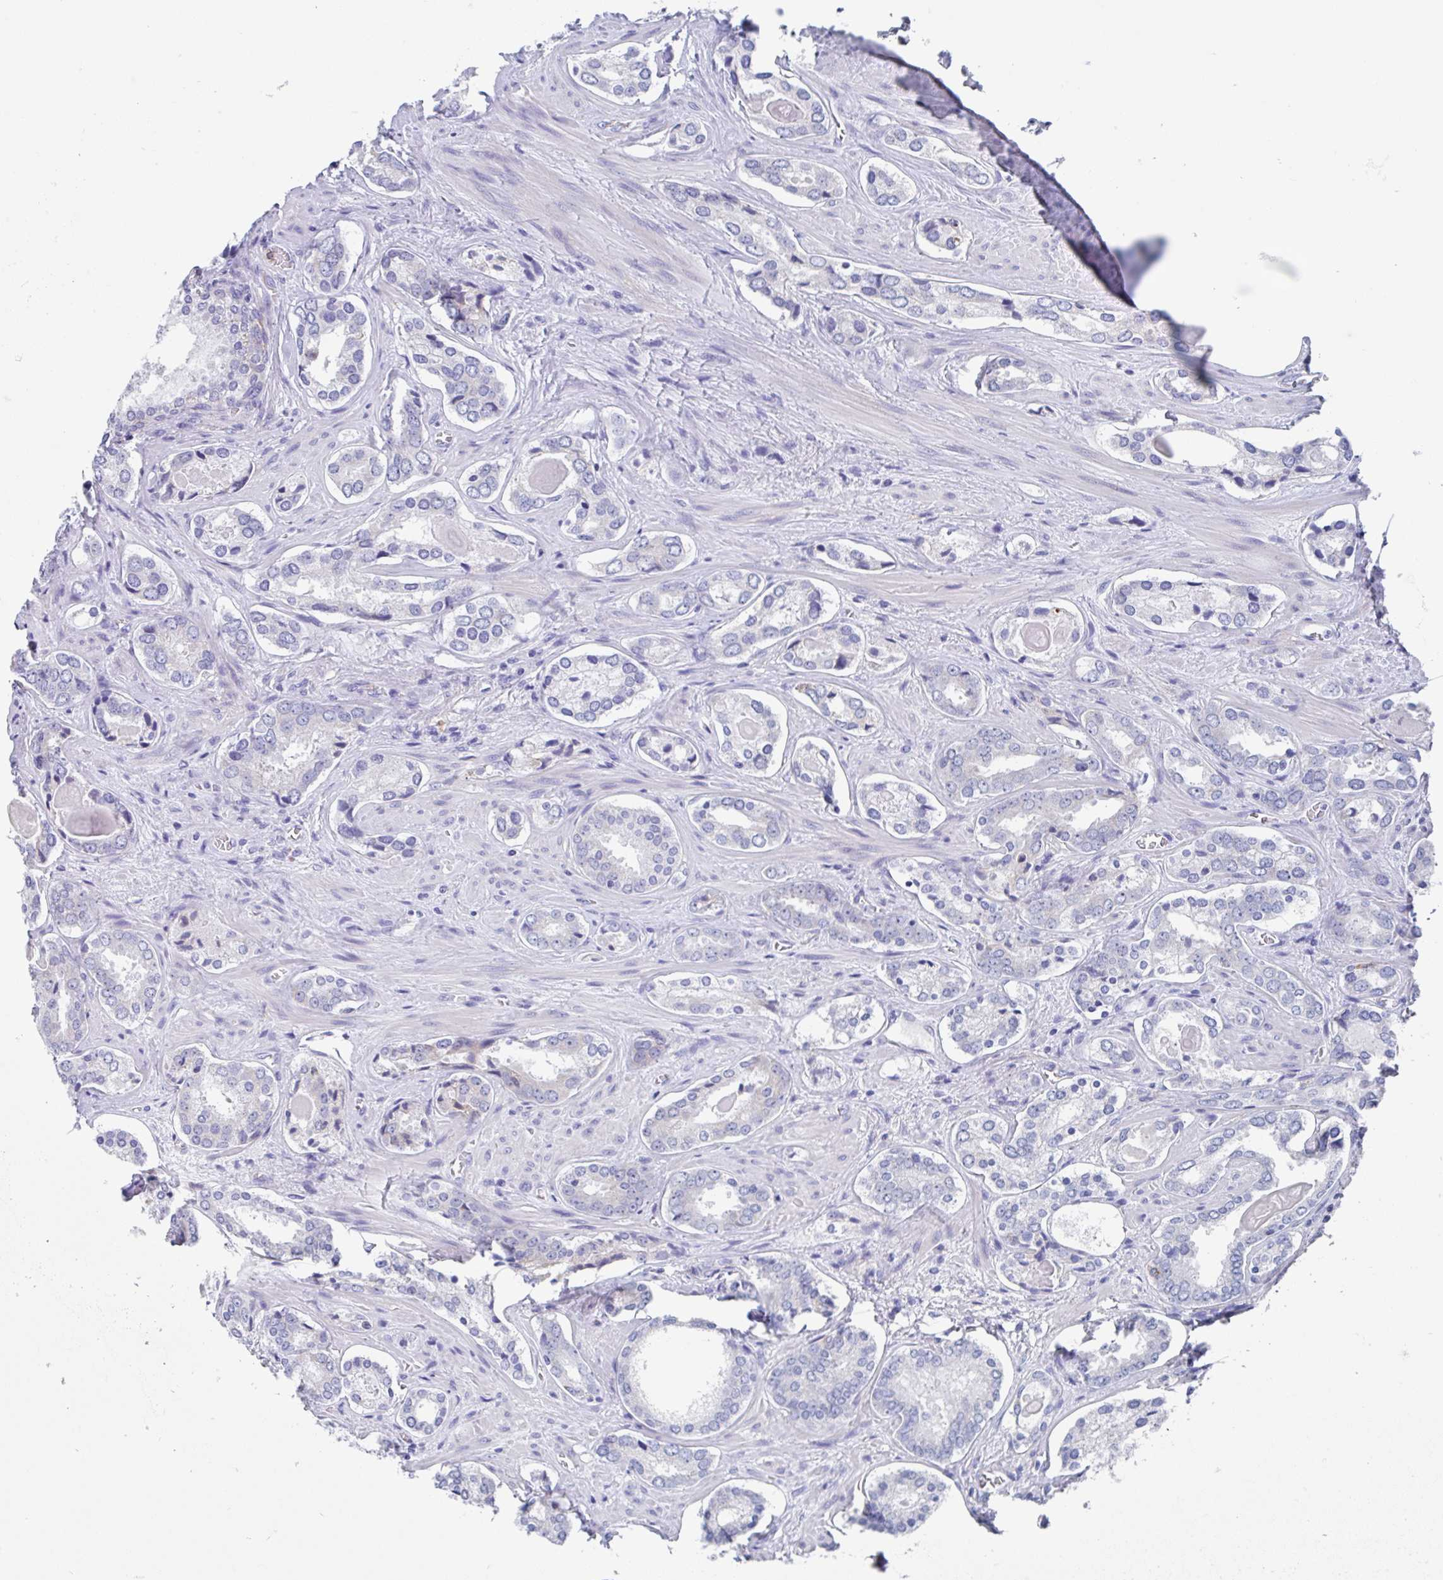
{"staining": {"intensity": "negative", "quantity": "none", "location": "none"}, "tissue": "prostate cancer", "cell_type": "Tumor cells", "image_type": "cancer", "snomed": [{"axis": "morphology", "description": "Adenocarcinoma, Low grade"}, {"axis": "topography", "description": "Prostate"}], "caption": "Micrograph shows no significant protein positivity in tumor cells of prostate cancer (adenocarcinoma (low-grade)).", "gene": "FCGR3A", "patient": {"sex": "male", "age": 62}}